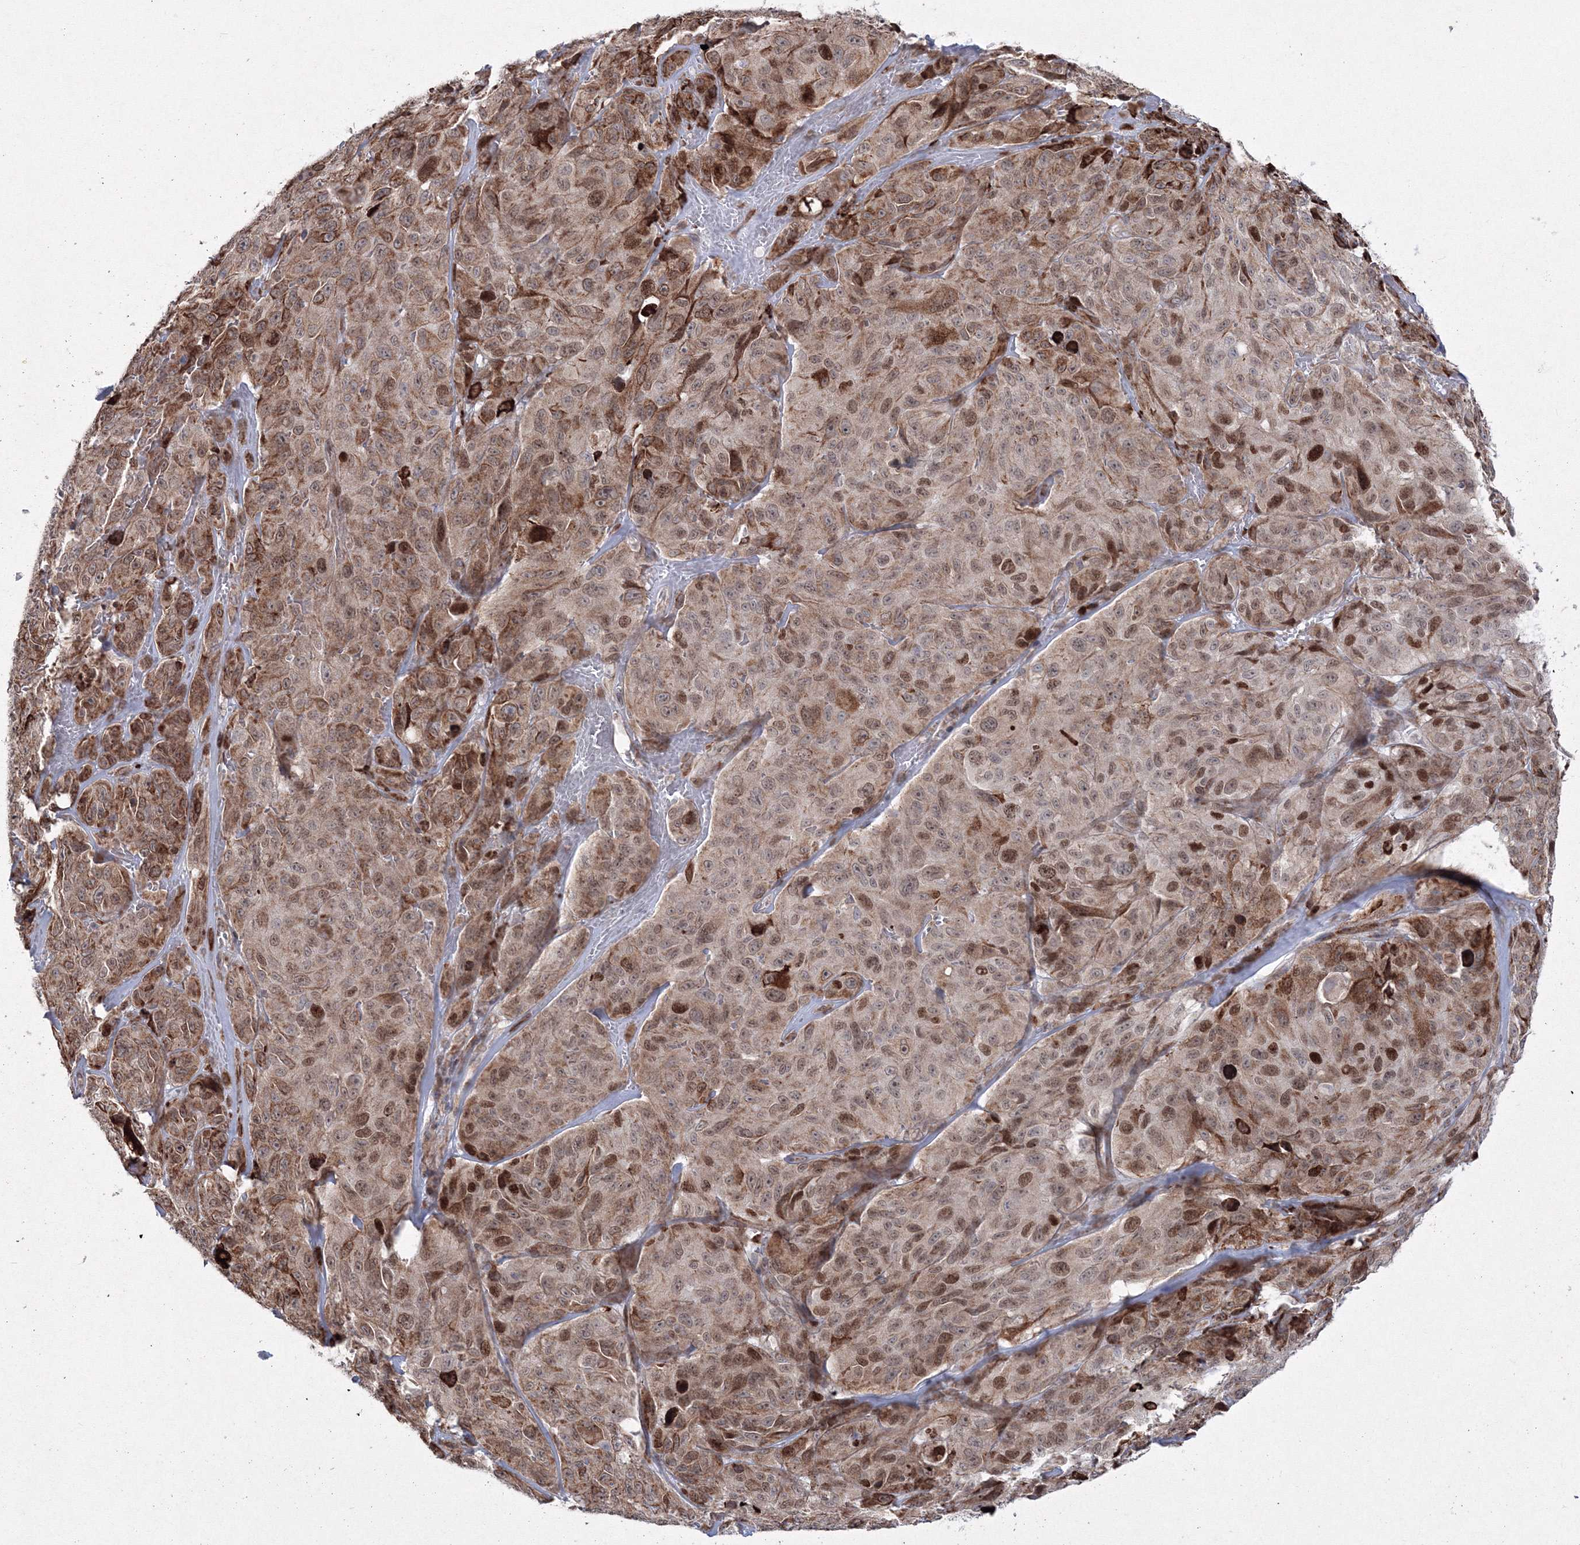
{"staining": {"intensity": "moderate", "quantity": ">75%", "location": "cytoplasmic/membranous,nuclear"}, "tissue": "melanoma", "cell_type": "Tumor cells", "image_type": "cancer", "snomed": [{"axis": "morphology", "description": "Malignant melanoma, NOS"}, {"axis": "topography", "description": "Skin"}], "caption": "Tumor cells show medium levels of moderate cytoplasmic/membranous and nuclear expression in about >75% of cells in melanoma.", "gene": "EFCAB12", "patient": {"sex": "male", "age": 66}}